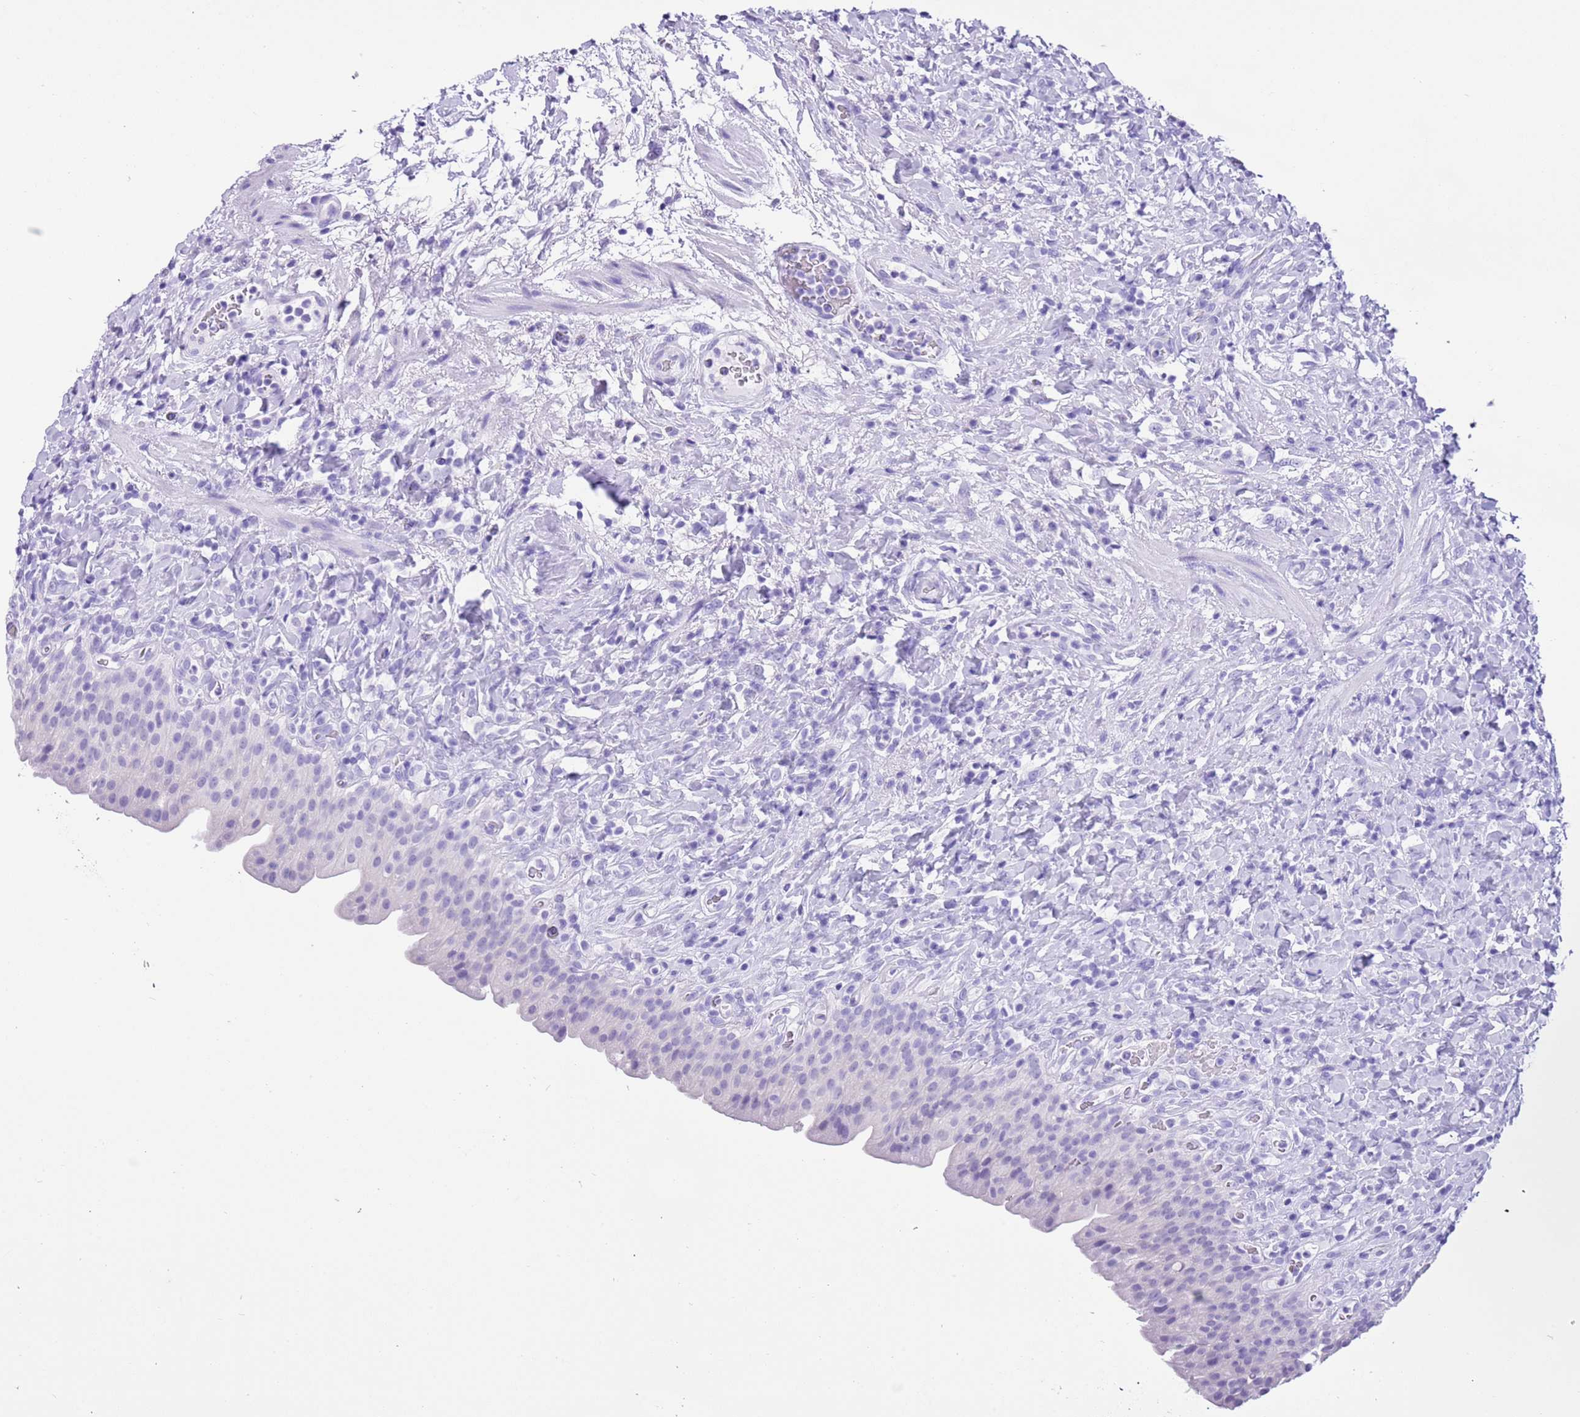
{"staining": {"intensity": "negative", "quantity": "none", "location": "none"}, "tissue": "urinary bladder", "cell_type": "Urothelial cells", "image_type": "normal", "snomed": [{"axis": "morphology", "description": "Normal tissue, NOS"}, {"axis": "morphology", "description": "Inflammation, NOS"}, {"axis": "topography", "description": "Urinary bladder"}], "caption": "This is an immunohistochemistry micrograph of normal human urinary bladder. There is no positivity in urothelial cells.", "gene": "TMEM185A", "patient": {"sex": "male", "age": 64}}